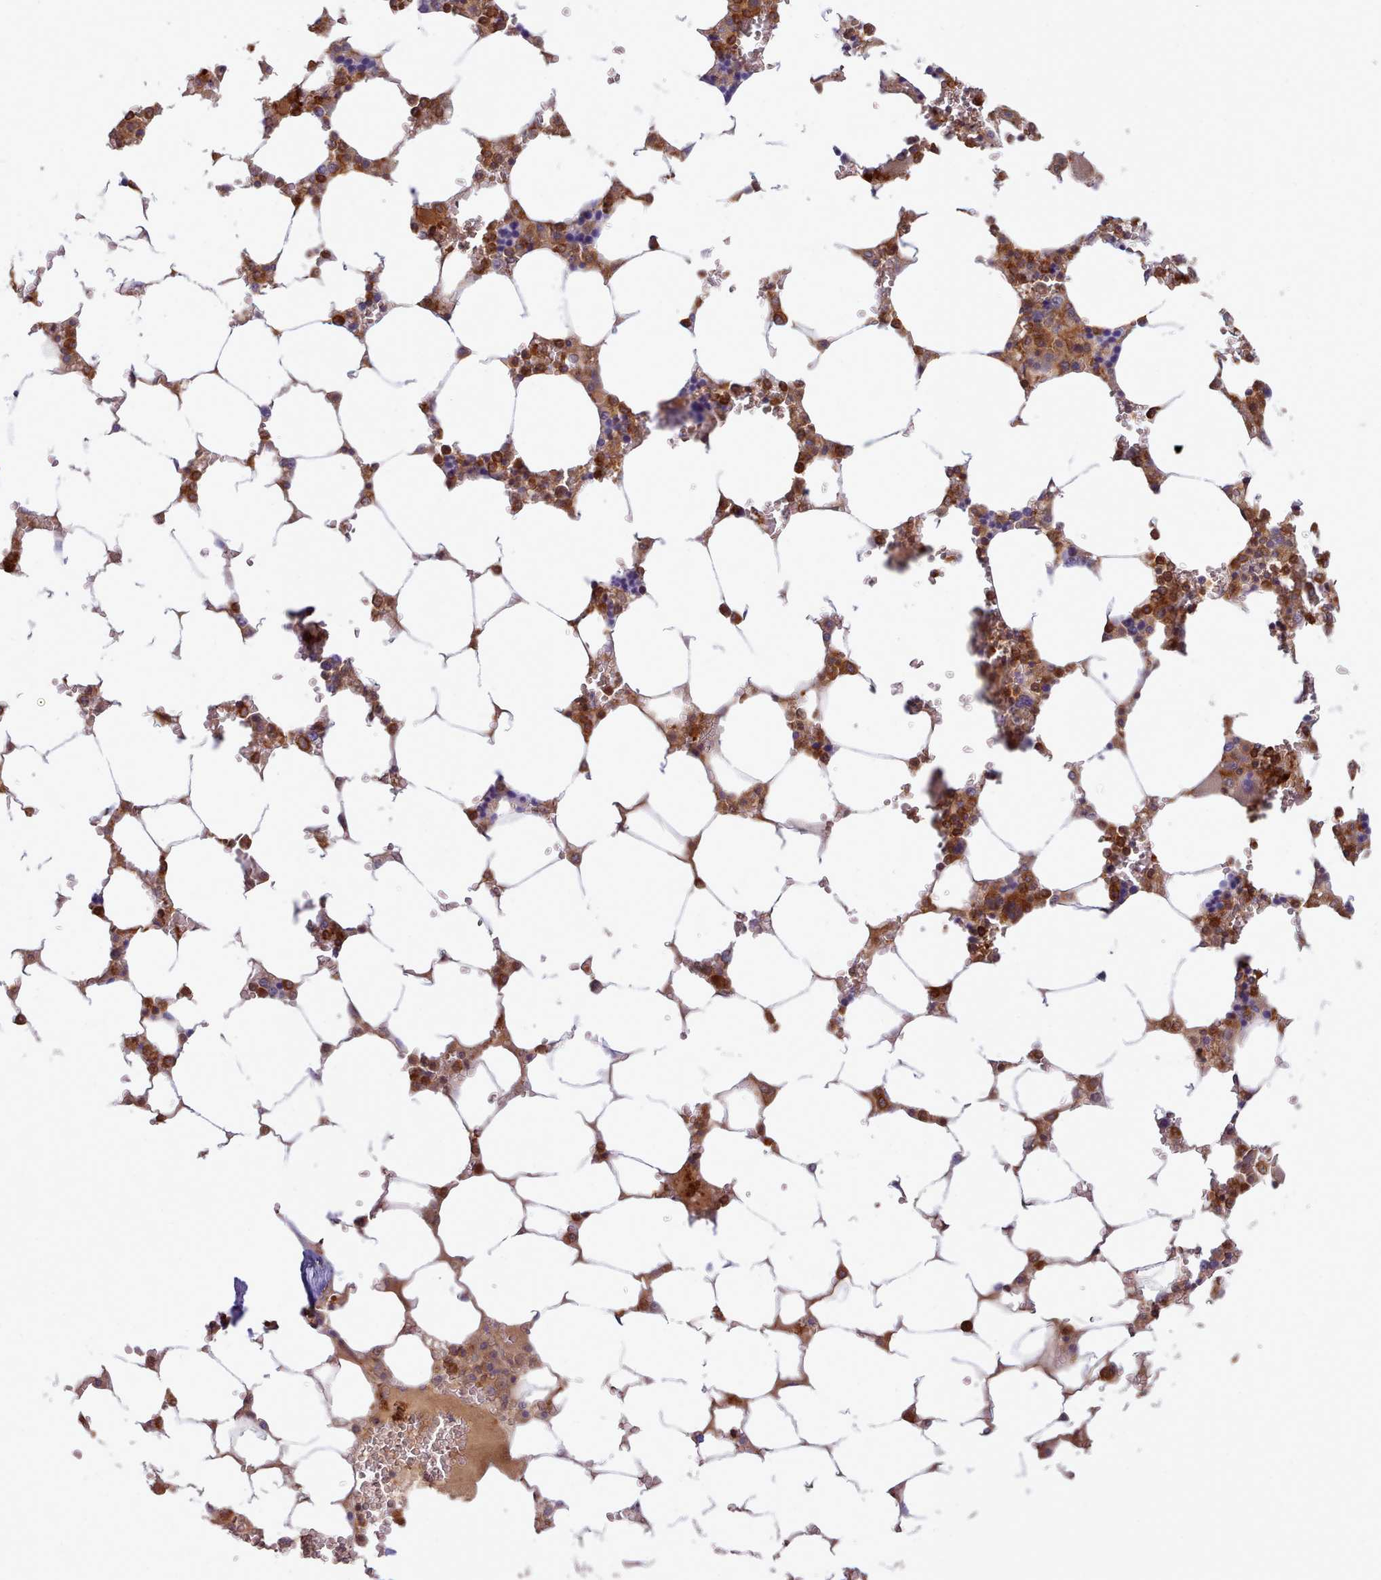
{"staining": {"intensity": "strong", "quantity": ">75%", "location": "cytoplasmic/membranous"}, "tissue": "bone marrow", "cell_type": "Hematopoietic cells", "image_type": "normal", "snomed": [{"axis": "morphology", "description": "Normal tissue, NOS"}, {"axis": "topography", "description": "Bone marrow"}], "caption": "Normal bone marrow demonstrates strong cytoplasmic/membranous positivity in about >75% of hematopoietic cells, visualized by immunohistochemistry. The staining is performed using DAB (3,3'-diaminobenzidine) brown chromogen to label protein expression. The nuclei are counter-stained blue using hematoxylin.", "gene": "SLC4A9", "patient": {"sex": "male", "age": 64}}